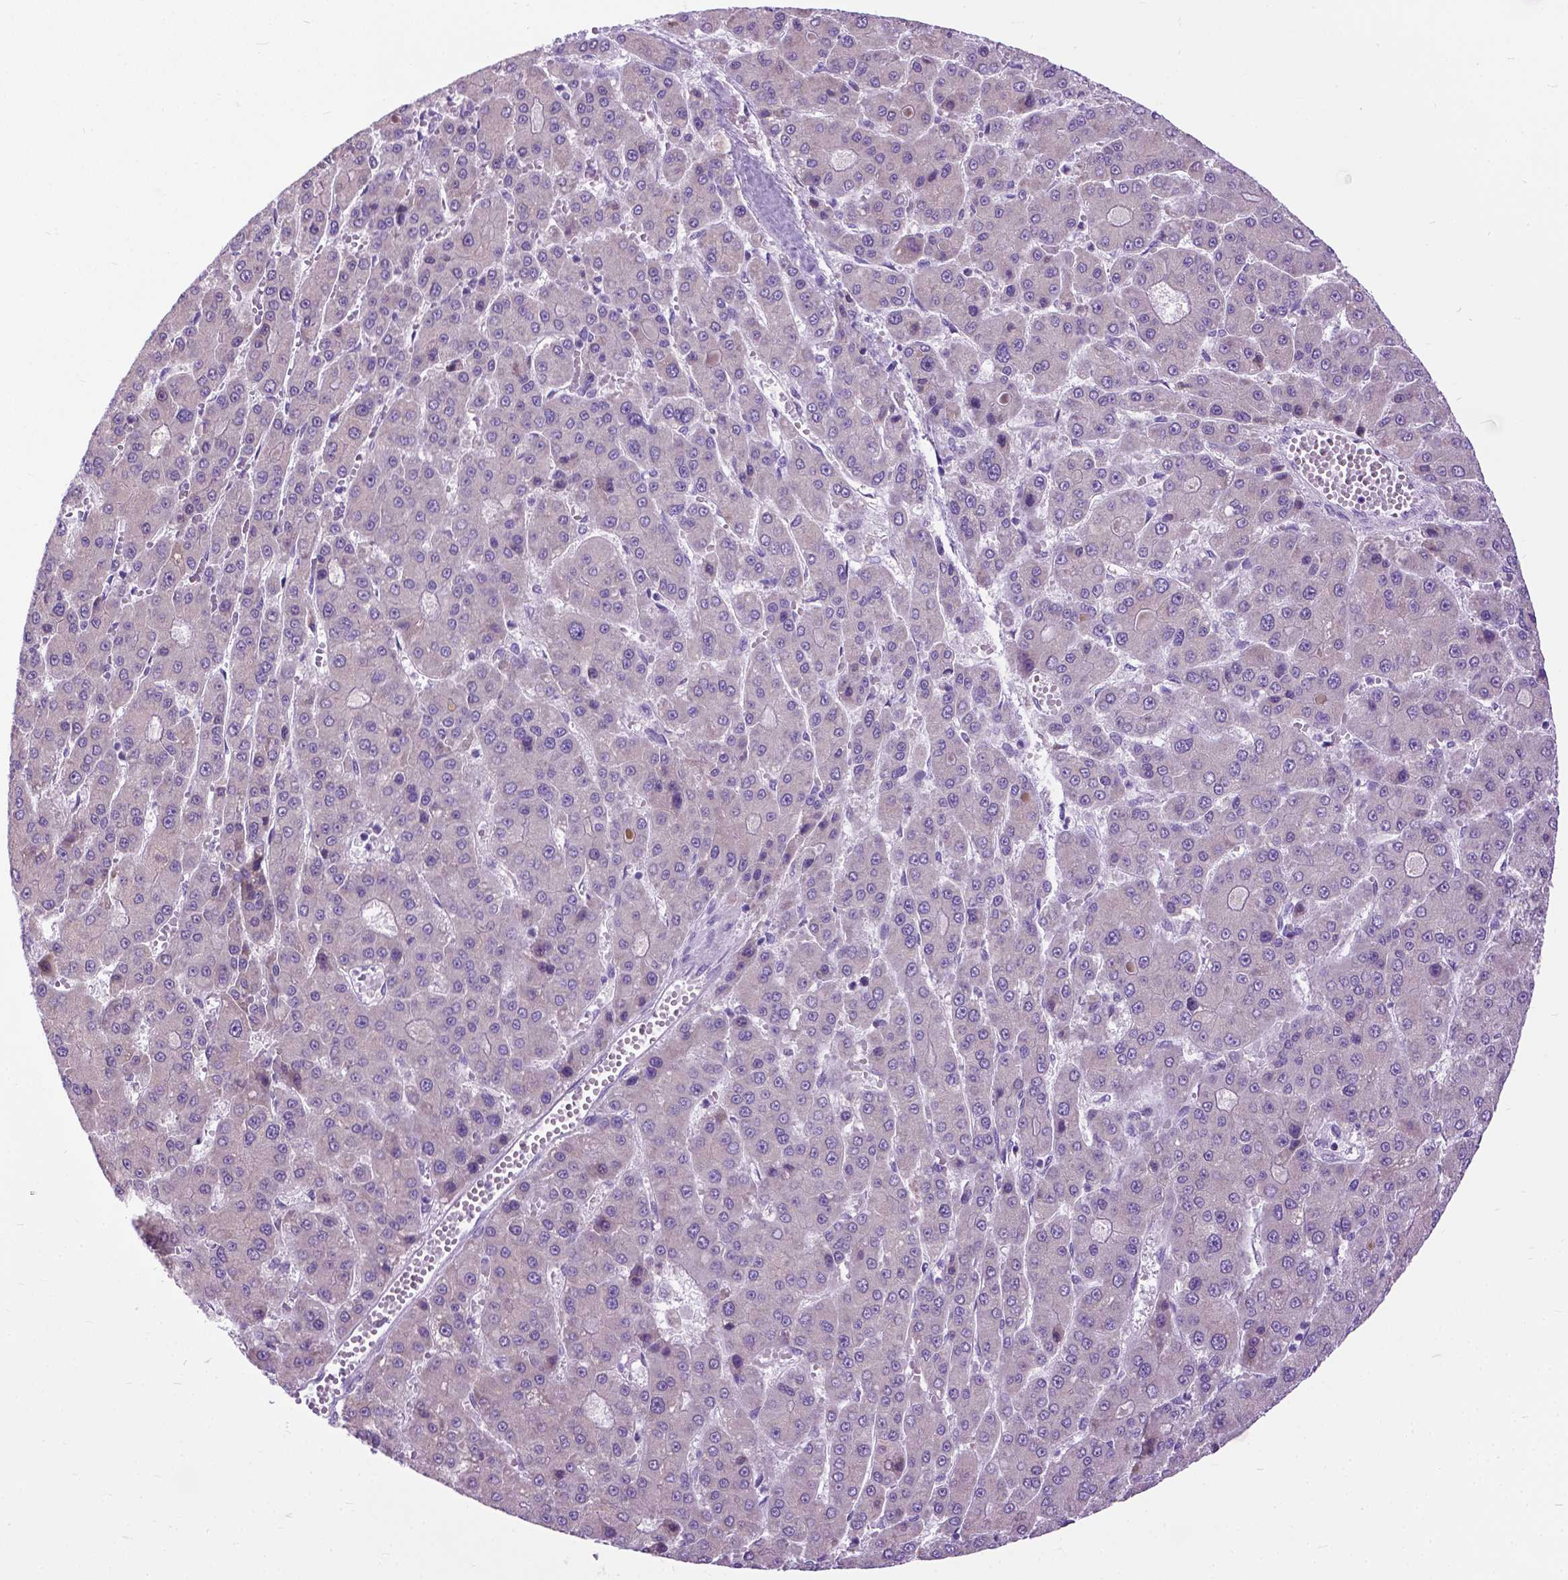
{"staining": {"intensity": "negative", "quantity": "none", "location": "none"}, "tissue": "liver cancer", "cell_type": "Tumor cells", "image_type": "cancer", "snomed": [{"axis": "morphology", "description": "Carcinoma, Hepatocellular, NOS"}, {"axis": "topography", "description": "Liver"}], "caption": "Immunohistochemistry image of neoplastic tissue: human liver cancer stained with DAB (3,3'-diaminobenzidine) displays no significant protein staining in tumor cells. The staining was performed using DAB to visualize the protein expression in brown, while the nuclei were stained in blue with hematoxylin (Magnification: 20x).", "gene": "APCDD1L", "patient": {"sex": "male", "age": 70}}